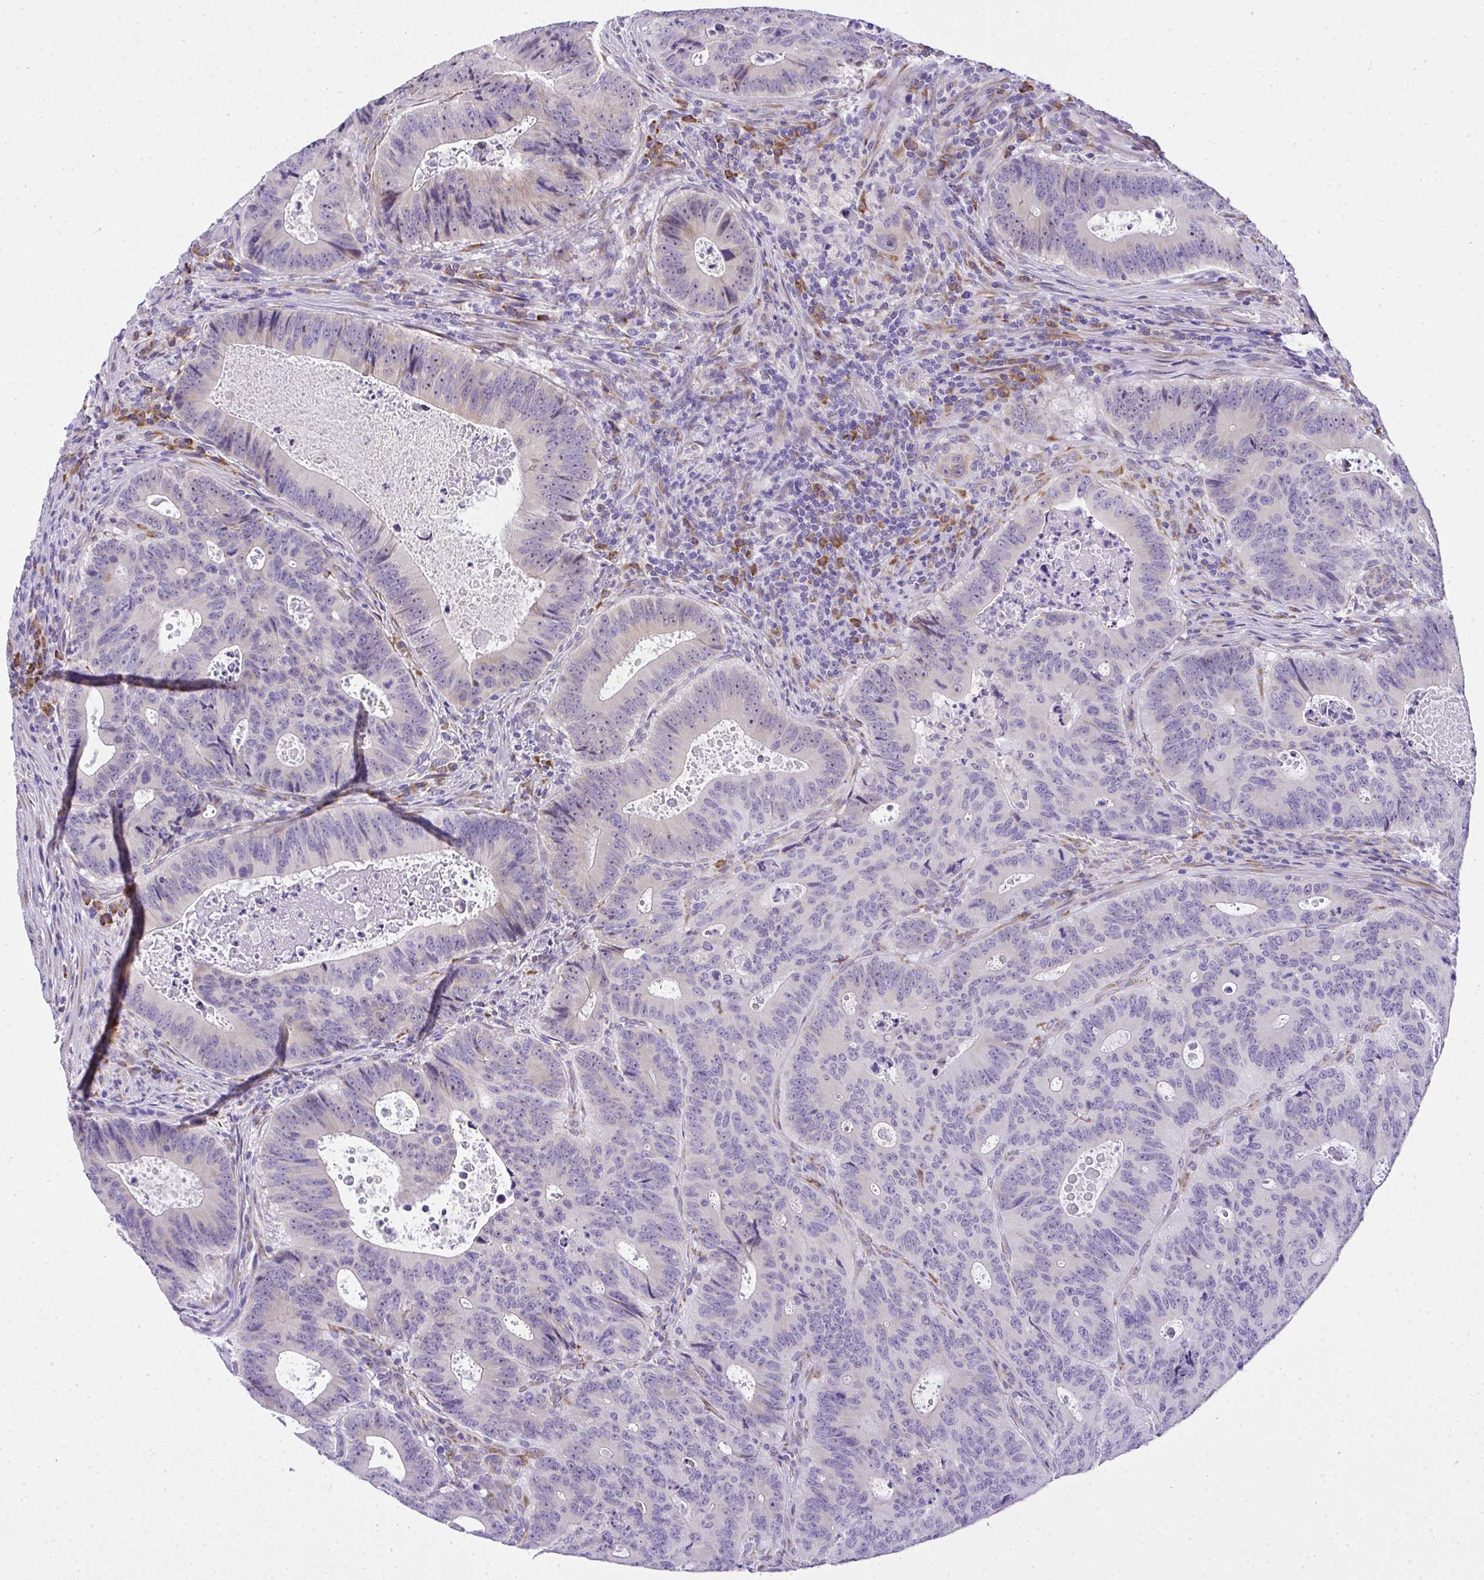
{"staining": {"intensity": "negative", "quantity": "none", "location": "none"}, "tissue": "colorectal cancer", "cell_type": "Tumor cells", "image_type": "cancer", "snomed": [{"axis": "morphology", "description": "Adenocarcinoma, NOS"}, {"axis": "topography", "description": "Colon"}], "caption": "High power microscopy histopathology image of an immunohistochemistry (IHC) photomicrograph of colorectal adenocarcinoma, revealing no significant staining in tumor cells. (DAB immunohistochemistry (IHC) visualized using brightfield microscopy, high magnification).", "gene": "ADRA2C", "patient": {"sex": "male", "age": 62}}